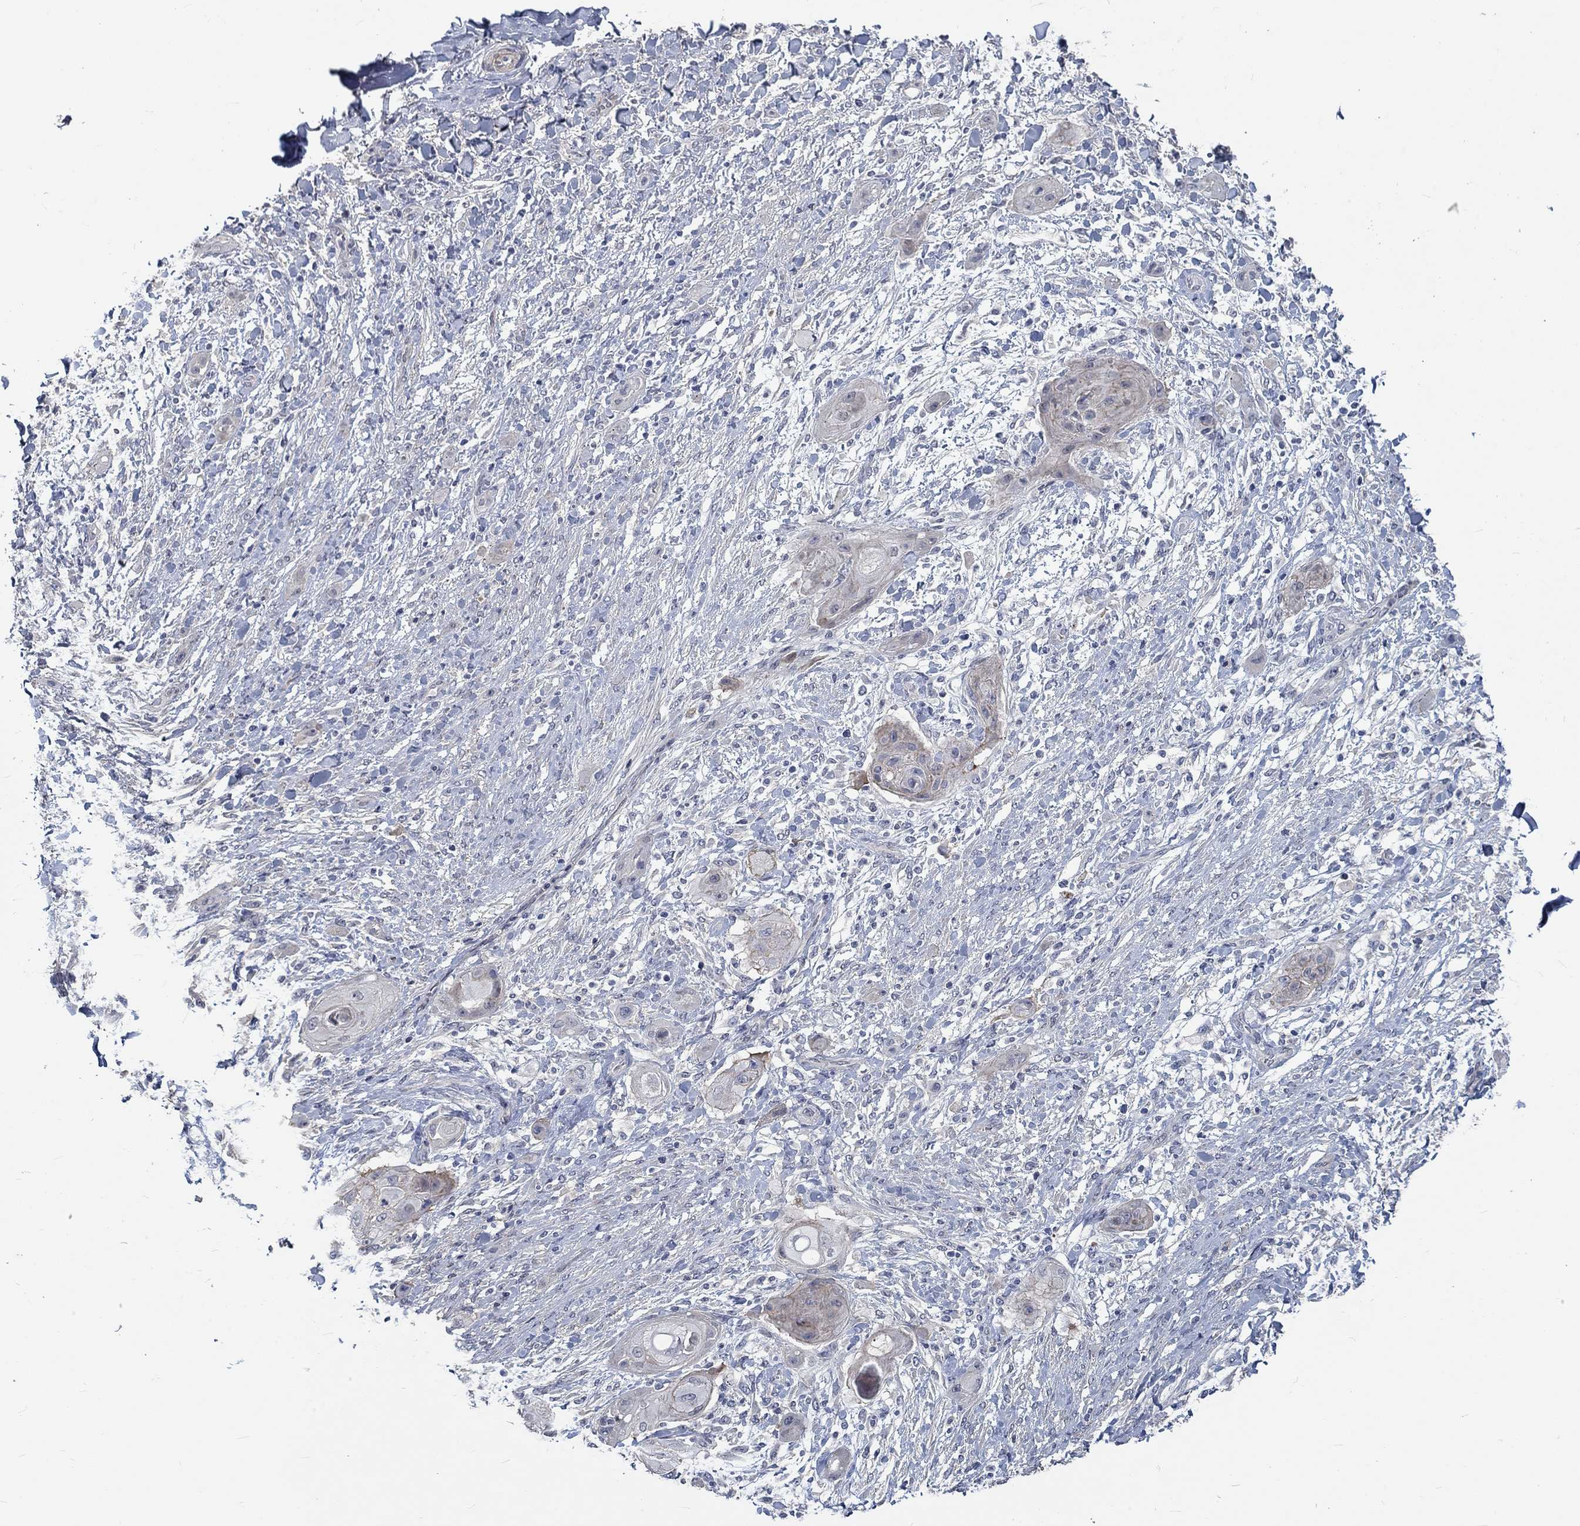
{"staining": {"intensity": "weak", "quantity": "25%-75%", "location": "cytoplasmic/membranous"}, "tissue": "skin cancer", "cell_type": "Tumor cells", "image_type": "cancer", "snomed": [{"axis": "morphology", "description": "Squamous cell carcinoma, NOS"}, {"axis": "topography", "description": "Skin"}], "caption": "IHC photomicrograph of neoplastic tissue: skin cancer (squamous cell carcinoma) stained using immunohistochemistry (IHC) shows low levels of weak protein expression localized specifically in the cytoplasmic/membranous of tumor cells, appearing as a cytoplasmic/membranous brown color.", "gene": "MYBPC1", "patient": {"sex": "male", "age": 62}}